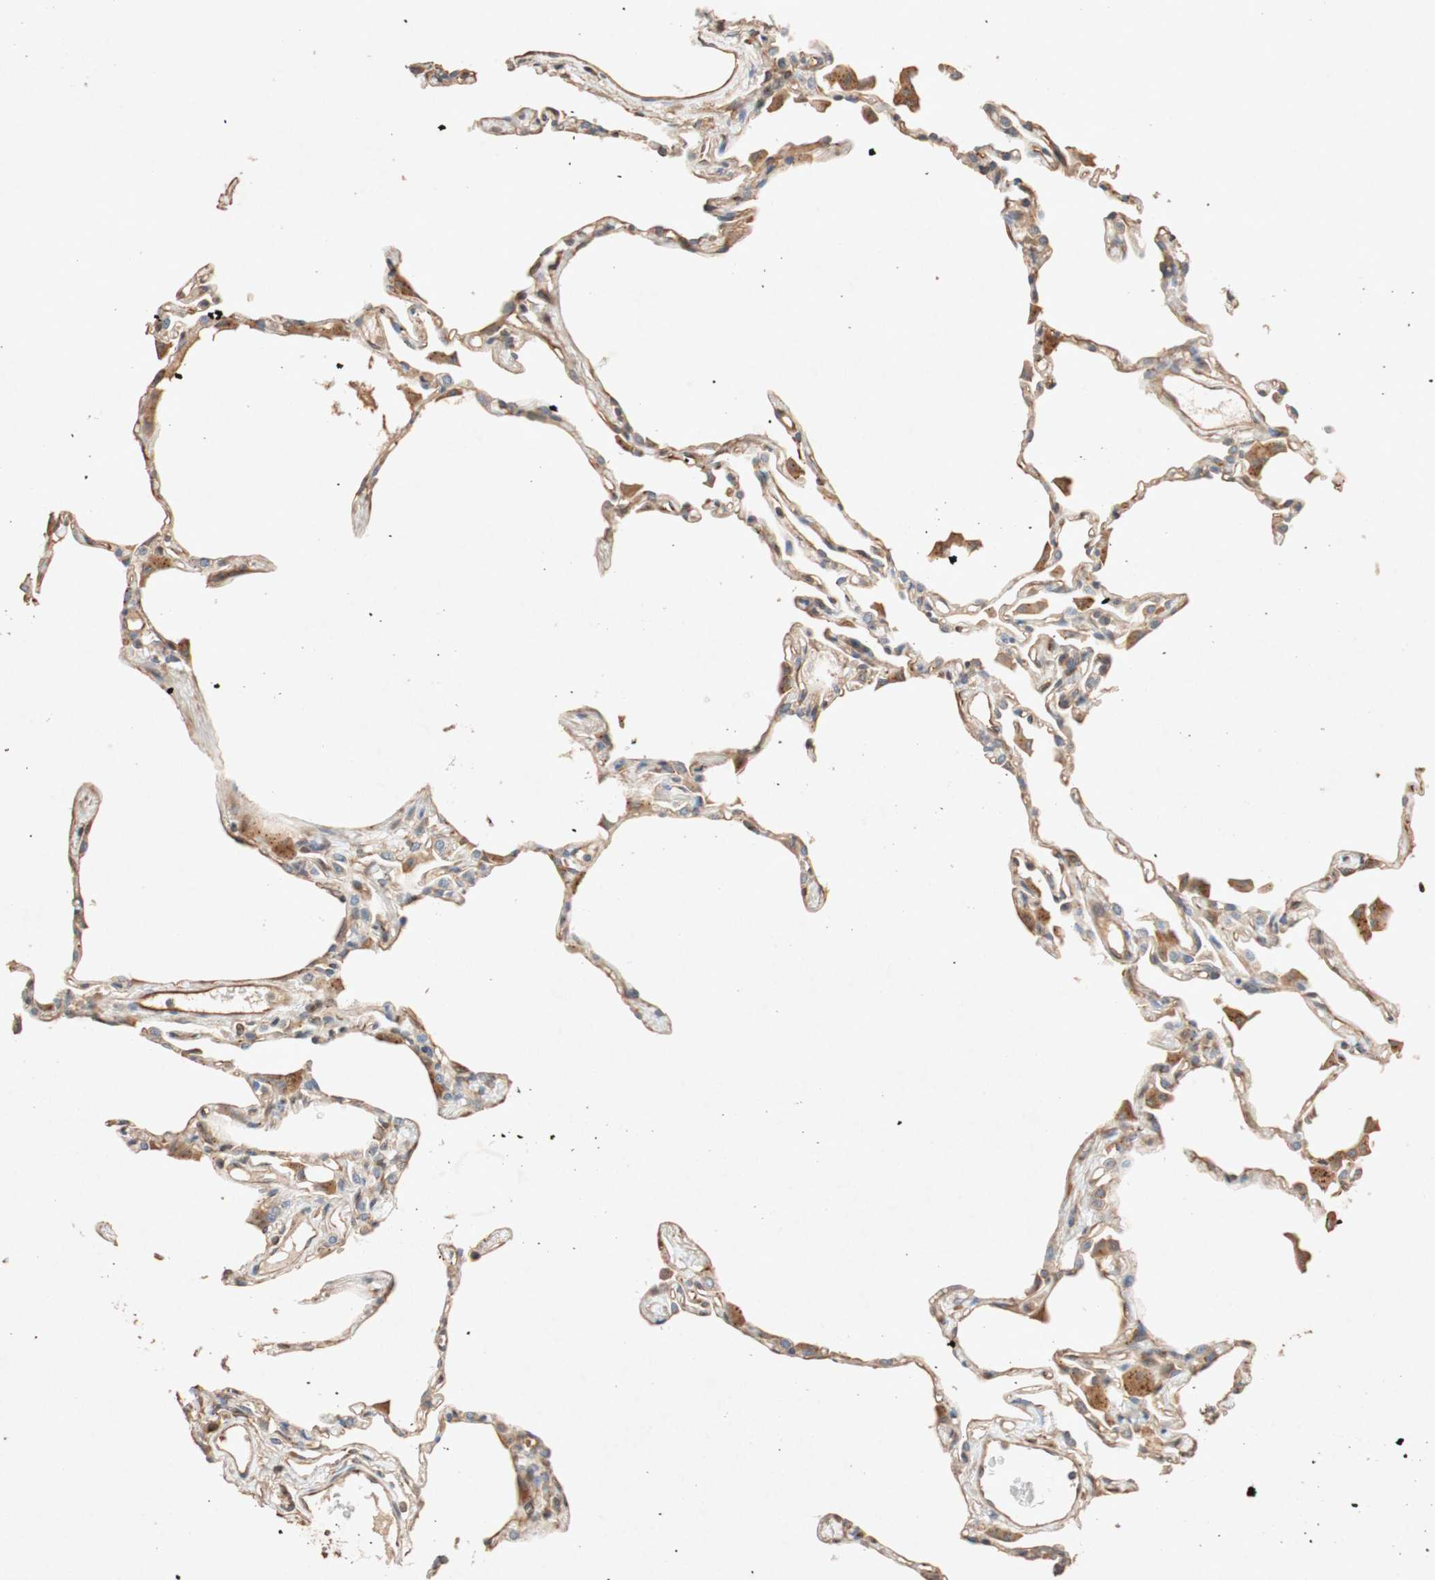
{"staining": {"intensity": "moderate", "quantity": ">75%", "location": "cytoplasmic/membranous"}, "tissue": "lung", "cell_type": "Alveolar cells", "image_type": "normal", "snomed": [{"axis": "morphology", "description": "Normal tissue, NOS"}, {"axis": "topography", "description": "Lung"}], "caption": "Normal lung demonstrates moderate cytoplasmic/membranous positivity in about >75% of alveolar cells, visualized by immunohistochemistry.", "gene": "TUBB", "patient": {"sex": "female", "age": 49}}